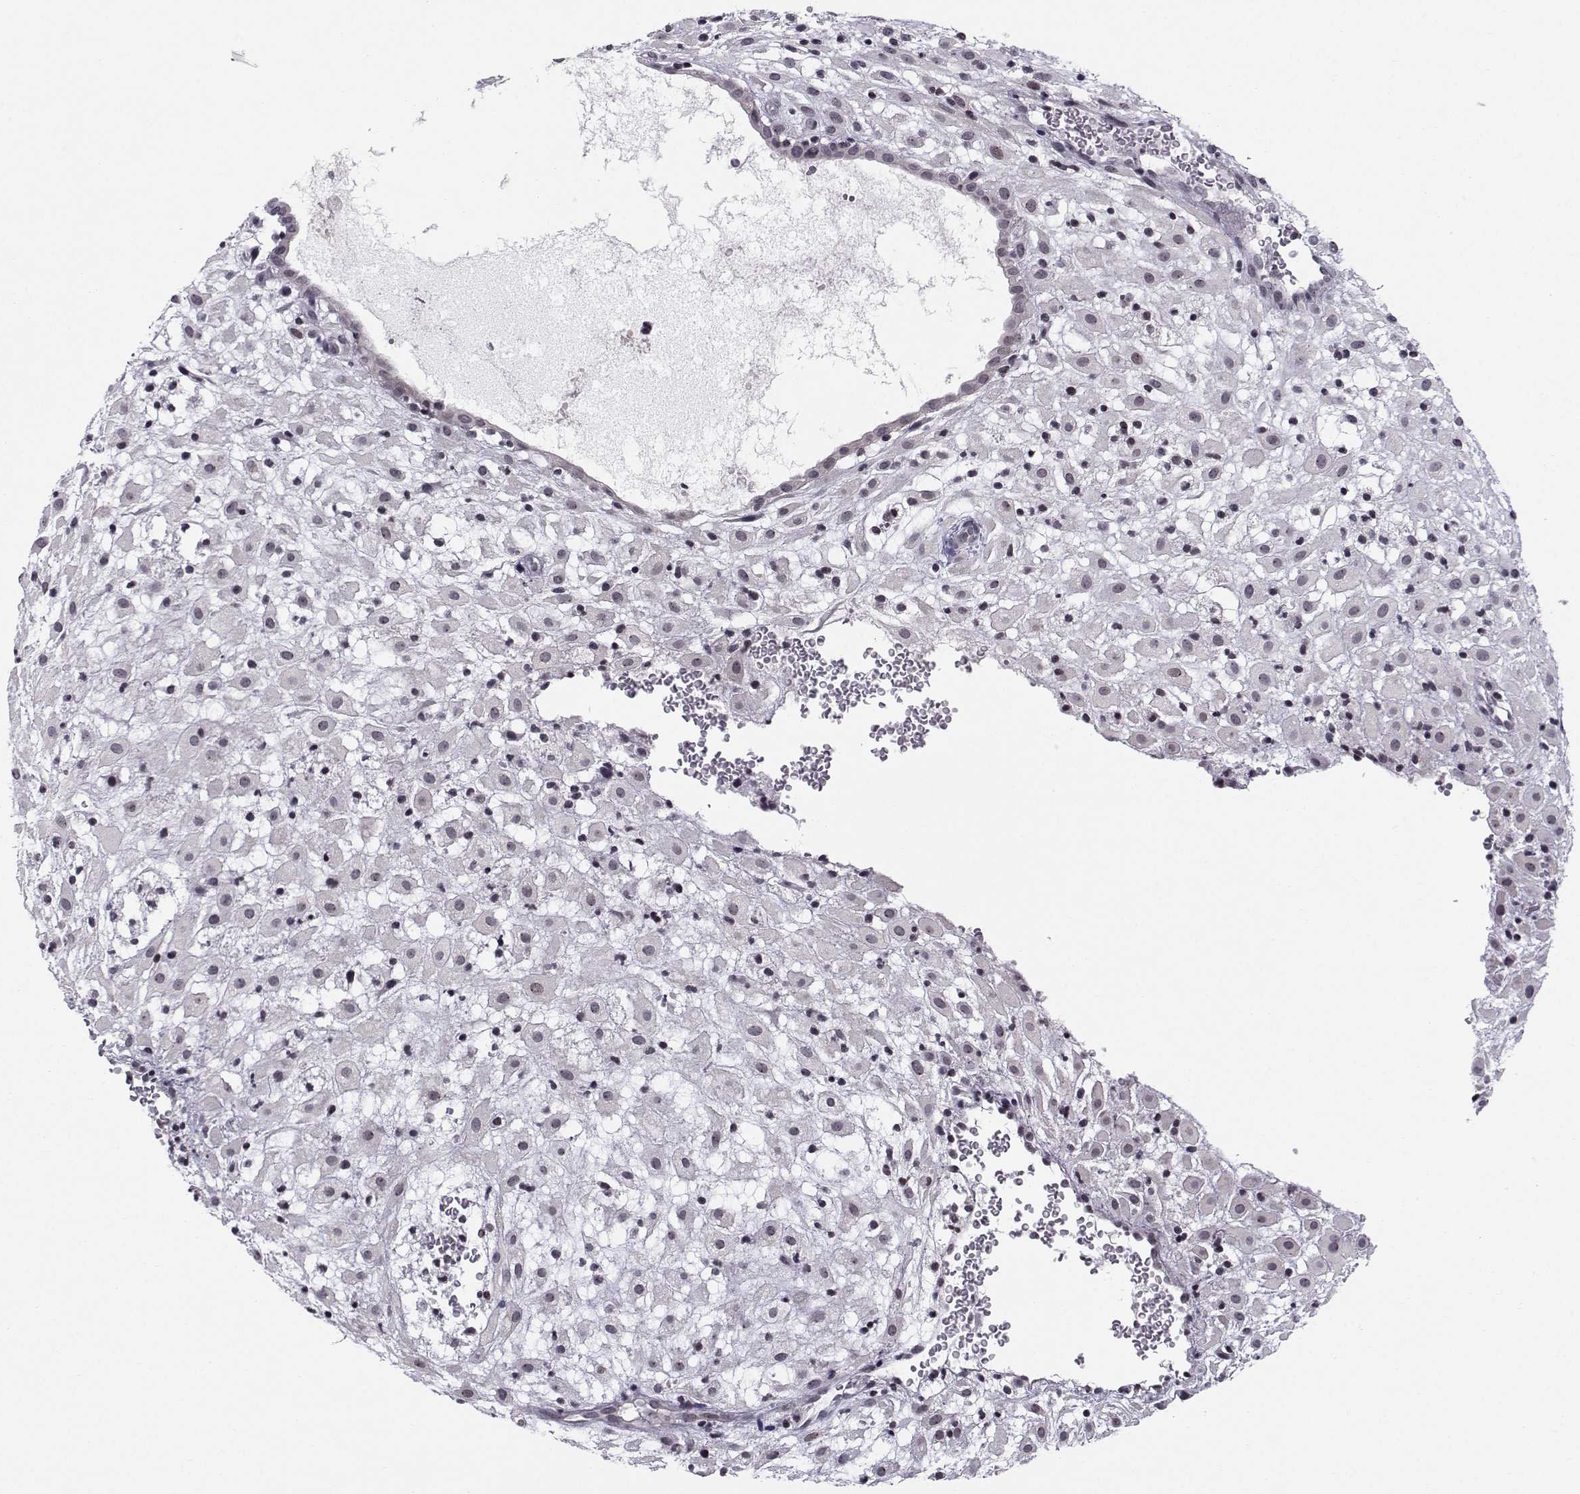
{"staining": {"intensity": "negative", "quantity": "none", "location": "none"}, "tissue": "placenta", "cell_type": "Decidual cells", "image_type": "normal", "snomed": [{"axis": "morphology", "description": "Normal tissue, NOS"}, {"axis": "topography", "description": "Placenta"}], "caption": "IHC of normal human placenta exhibits no staining in decidual cells. (Brightfield microscopy of DAB immunohistochemistry (IHC) at high magnification).", "gene": "MARCHF4", "patient": {"sex": "female", "age": 24}}